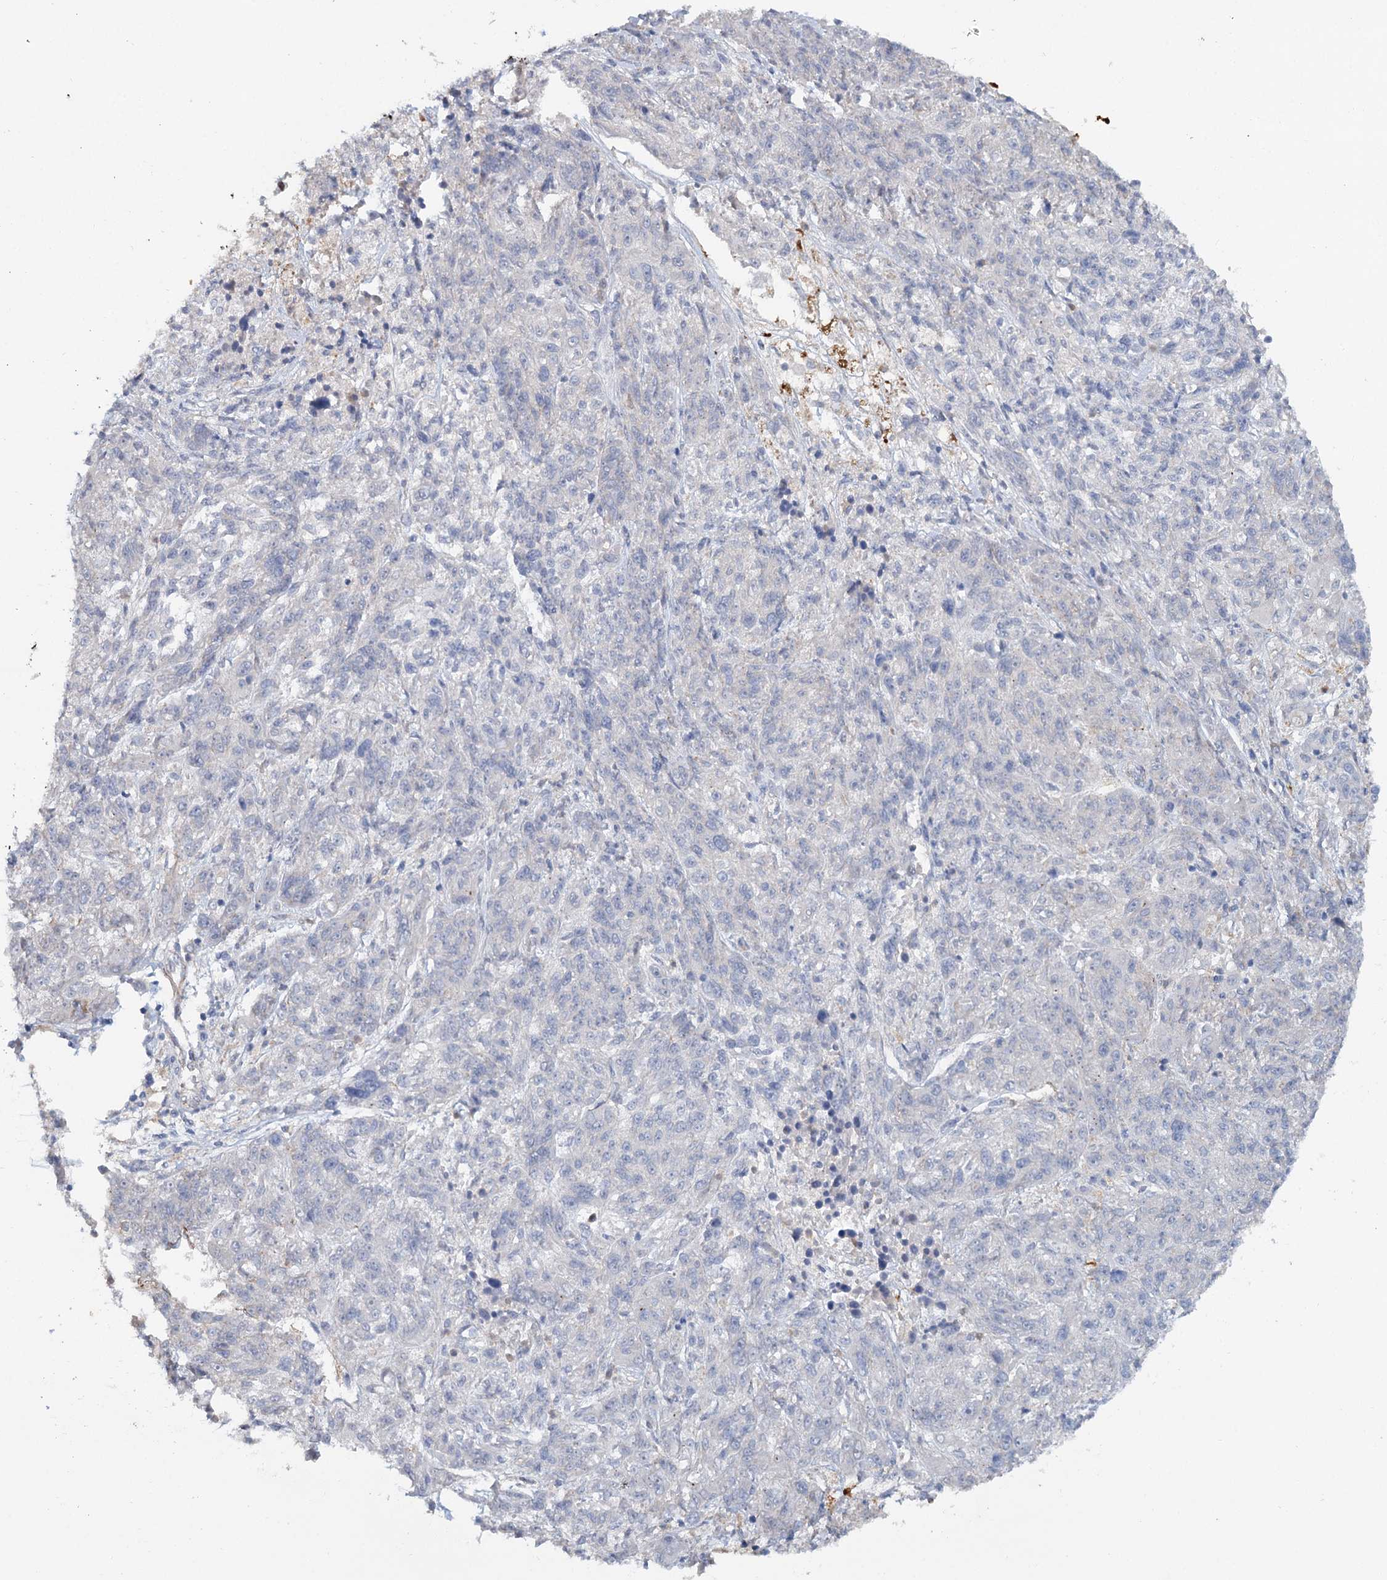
{"staining": {"intensity": "negative", "quantity": "none", "location": "none"}, "tissue": "melanoma", "cell_type": "Tumor cells", "image_type": "cancer", "snomed": [{"axis": "morphology", "description": "Malignant melanoma, NOS"}, {"axis": "topography", "description": "Skin"}], "caption": "A histopathology image of human malignant melanoma is negative for staining in tumor cells.", "gene": "ALDH3B1", "patient": {"sex": "male", "age": 53}}